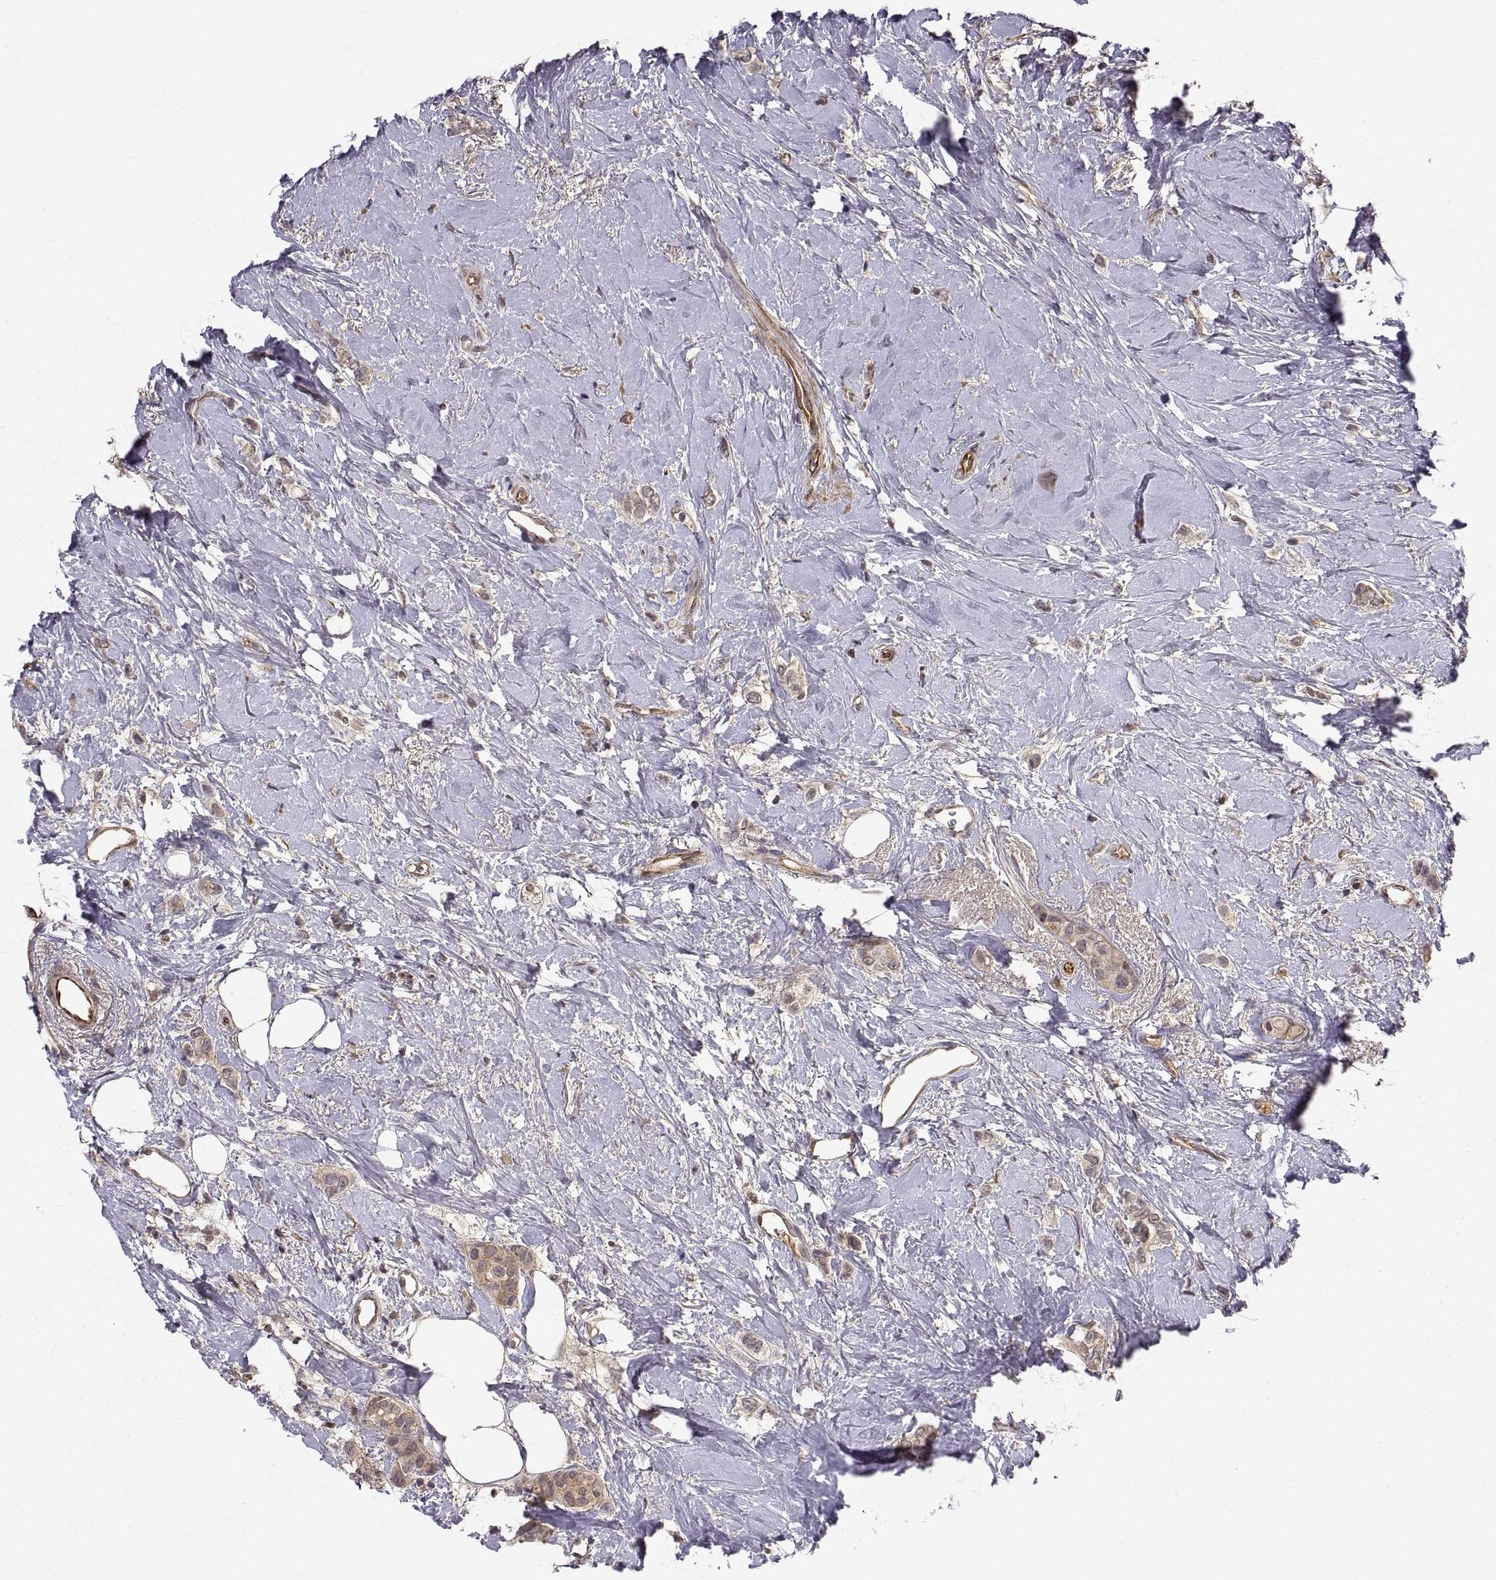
{"staining": {"intensity": "moderate", "quantity": "<25%", "location": "cytoplasmic/membranous"}, "tissue": "breast cancer", "cell_type": "Tumor cells", "image_type": "cancer", "snomed": [{"axis": "morphology", "description": "Lobular carcinoma"}, {"axis": "topography", "description": "Breast"}], "caption": "Immunohistochemistry (DAB (3,3'-diaminobenzidine)) staining of breast cancer (lobular carcinoma) exhibits moderate cytoplasmic/membranous protein positivity in approximately <25% of tumor cells.", "gene": "ABL2", "patient": {"sex": "female", "age": 66}}